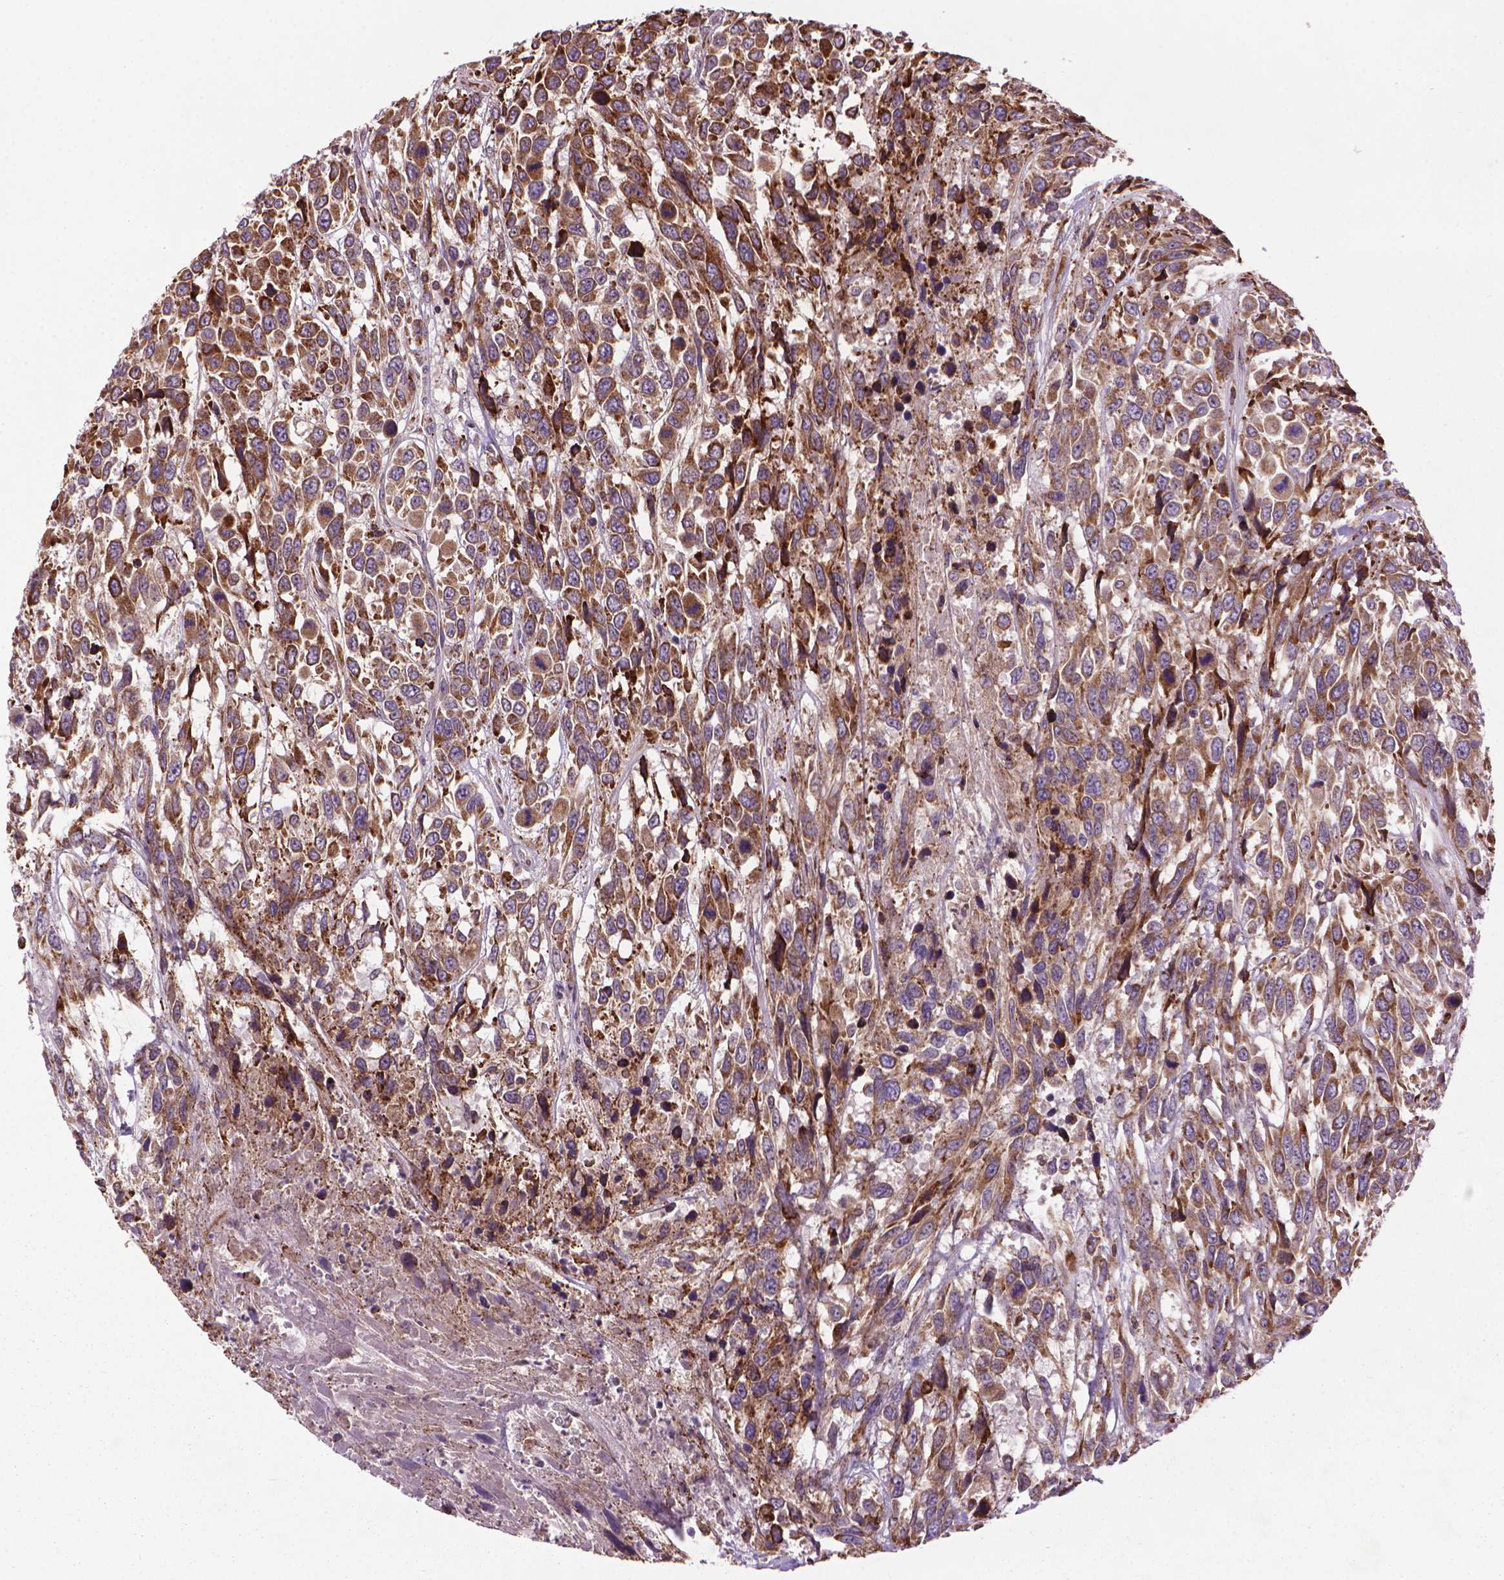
{"staining": {"intensity": "moderate", "quantity": ">75%", "location": "cytoplasmic/membranous"}, "tissue": "urothelial cancer", "cell_type": "Tumor cells", "image_type": "cancer", "snomed": [{"axis": "morphology", "description": "Urothelial carcinoma, High grade"}, {"axis": "topography", "description": "Urinary bladder"}], "caption": "Protein expression by immunohistochemistry shows moderate cytoplasmic/membranous expression in about >75% of tumor cells in urothelial carcinoma (high-grade). Nuclei are stained in blue.", "gene": "MYH14", "patient": {"sex": "female", "age": 70}}